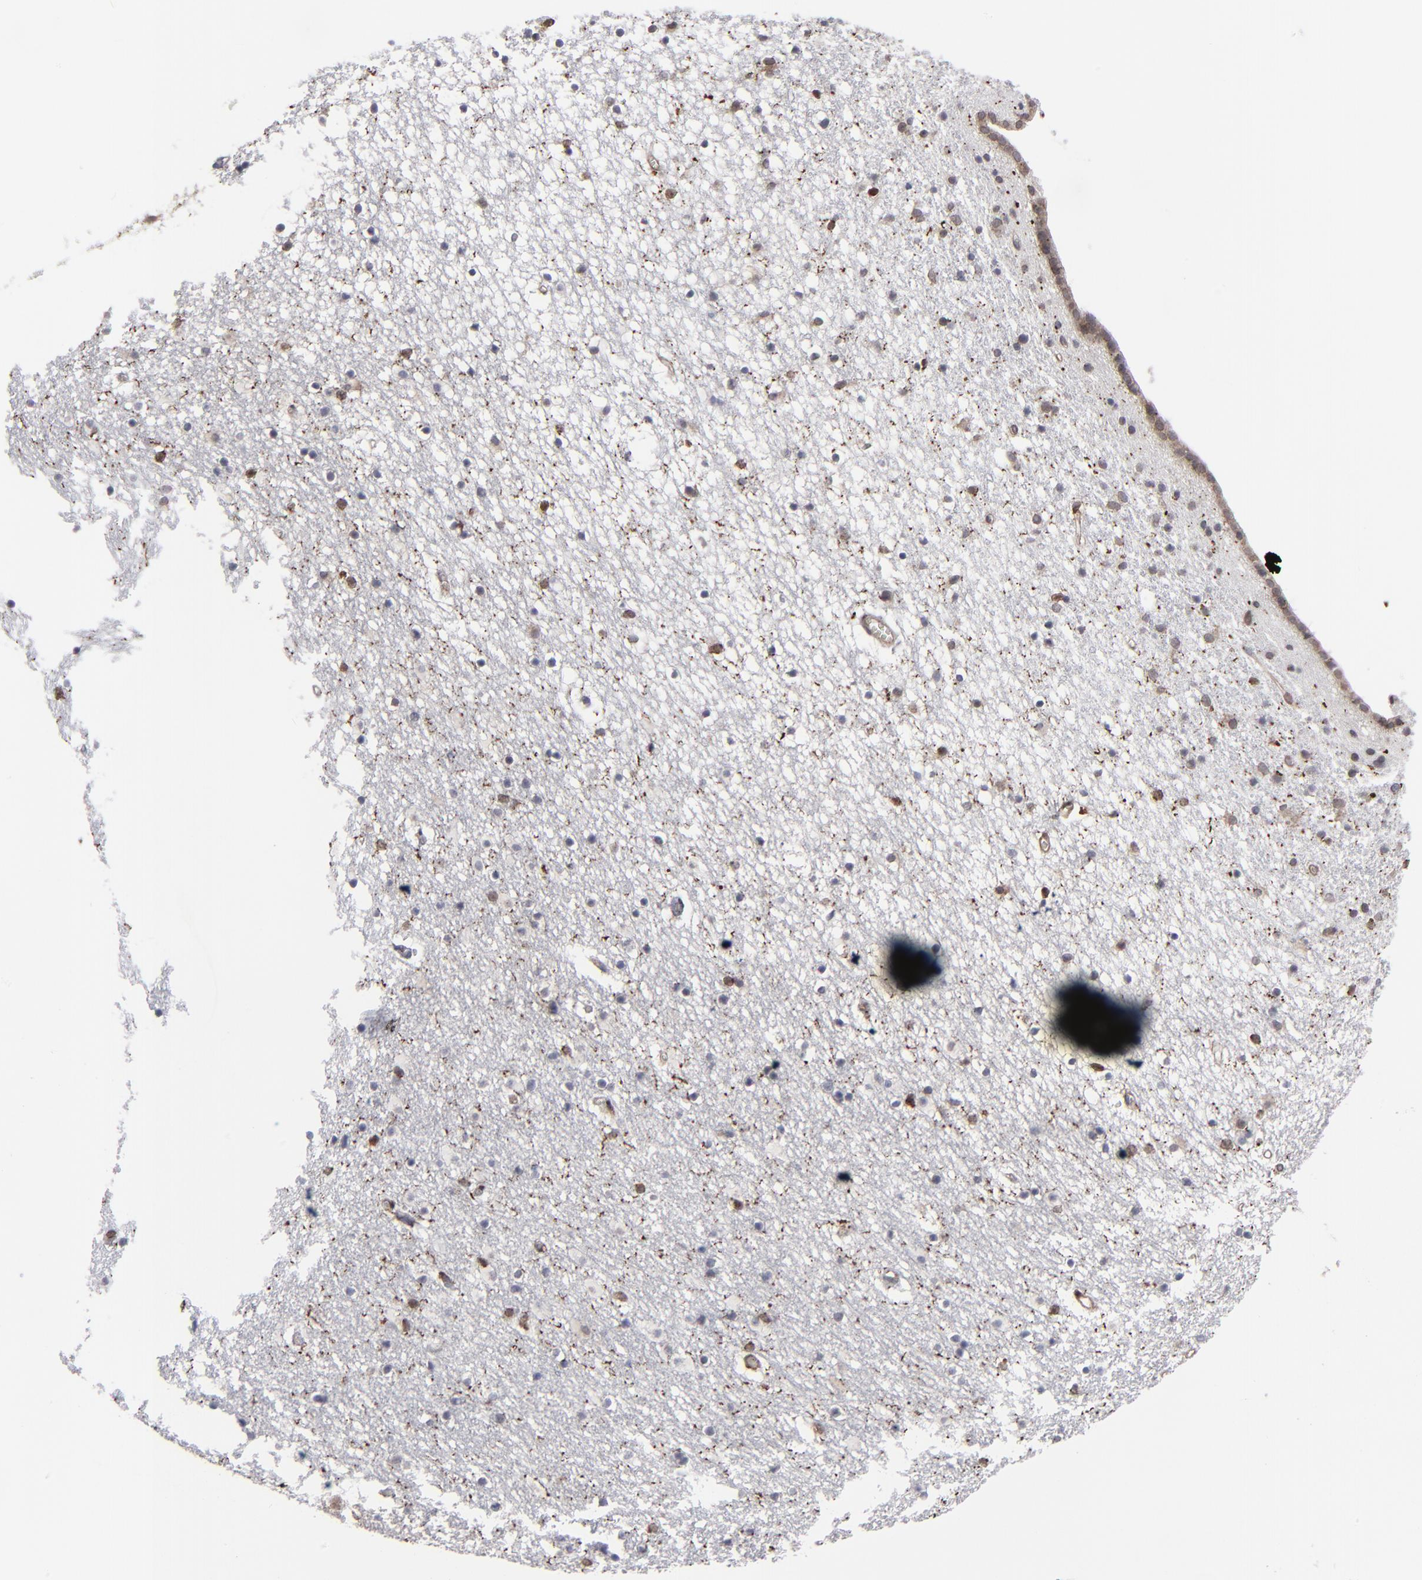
{"staining": {"intensity": "weak", "quantity": "<25%", "location": "cytoplasmic/membranous"}, "tissue": "caudate", "cell_type": "Glial cells", "image_type": "normal", "snomed": [{"axis": "morphology", "description": "Normal tissue, NOS"}, {"axis": "topography", "description": "Lateral ventricle wall"}], "caption": "Immunohistochemistry (IHC) image of benign caudate: human caudate stained with DAB exhibits no significant protein positivity in glial cells.", "gene": "KIAA2026", "patient": {"sex": "male", "age": 45}}